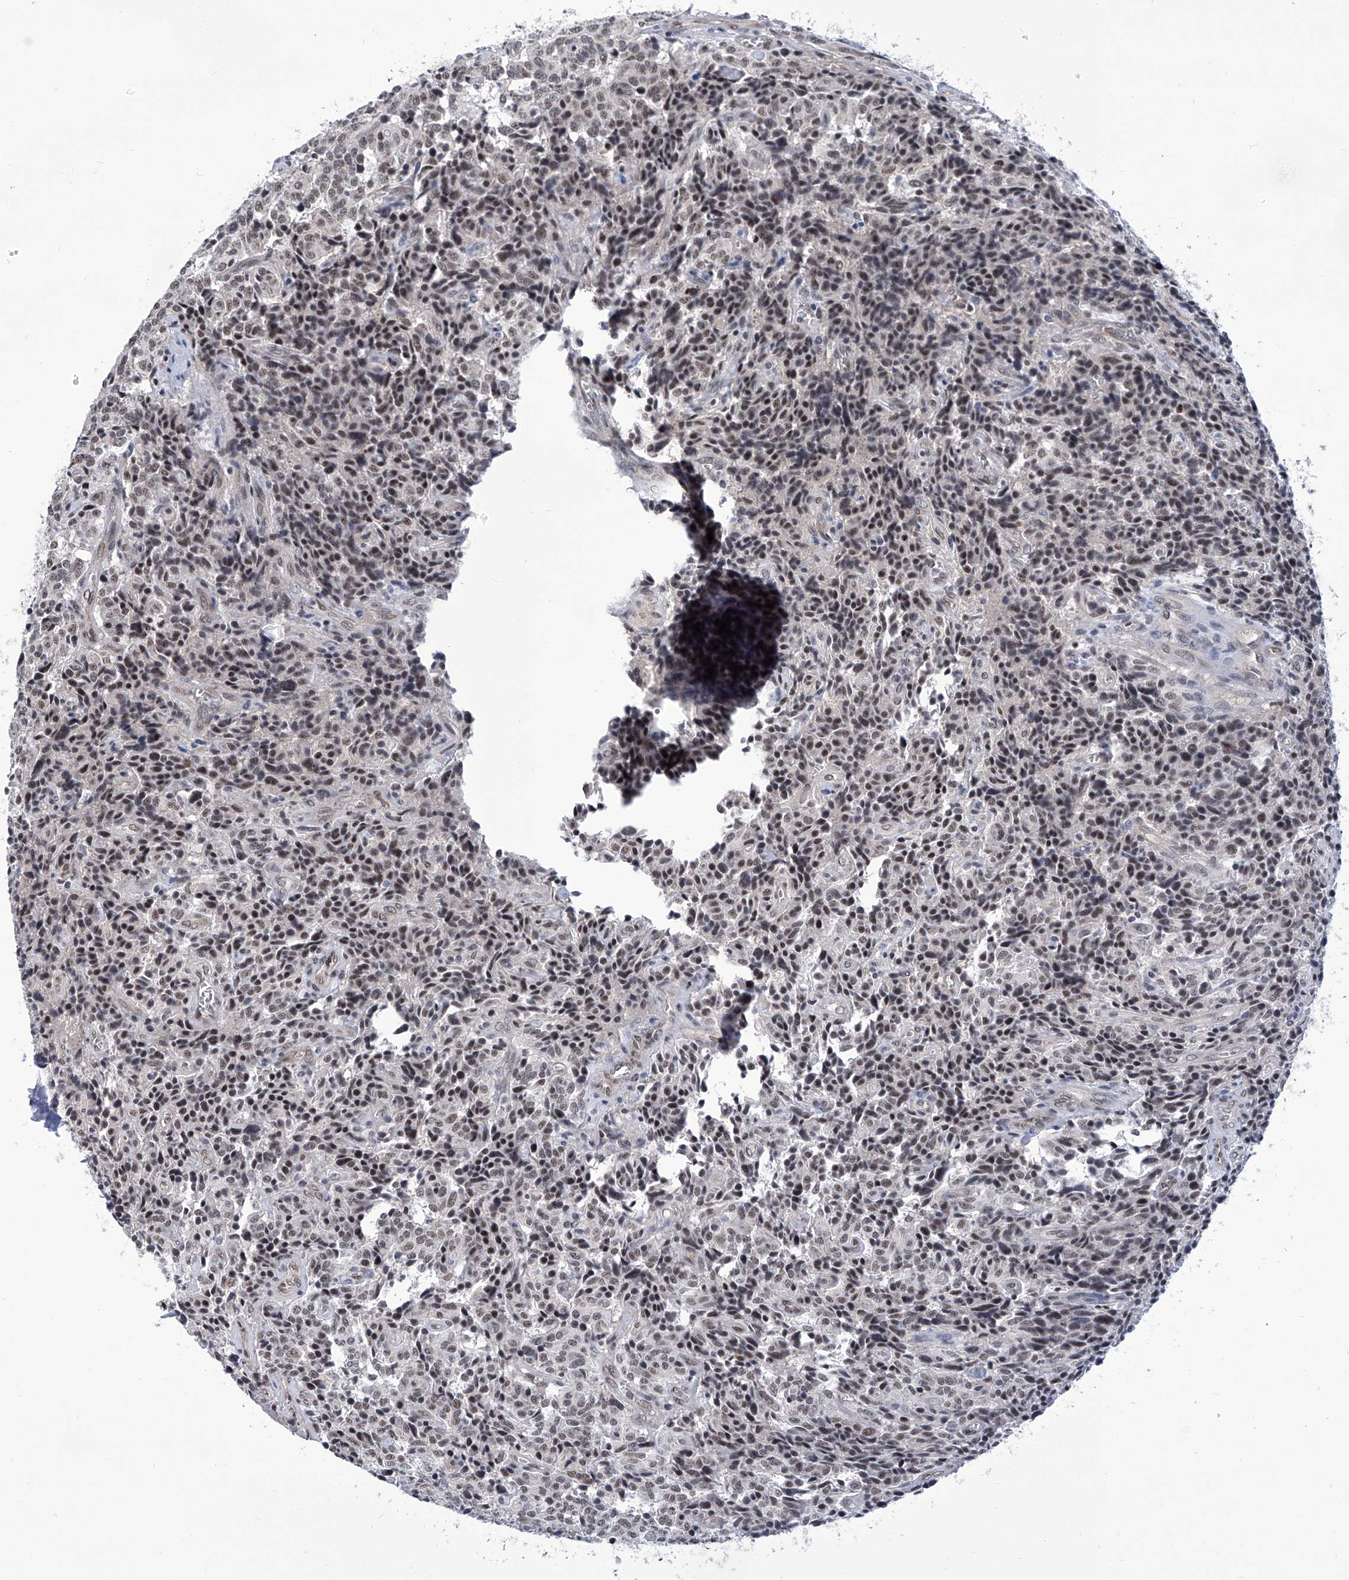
{"staining": {"intensity": "weak", "quantity": "25%-75%", "location": "nuclear"}, "tissue": "carcinoid", "cell_type": "Tumor cells", "image_type": "cancer", "snomed": [{"axis": "morphology", "description": "Carcinoid, malignant, NOS"}, {"axis": "topography", "description": "Lung"}], "caption": "Immunohistochemistry micrograph of human carcinoid stained for a protein (brown), which reveals low levels of weak nuclear positivity in approximately 25%-75% of tumor cells.", "gene": "SART1", "patient": {"sex": "female", "age": 46}}